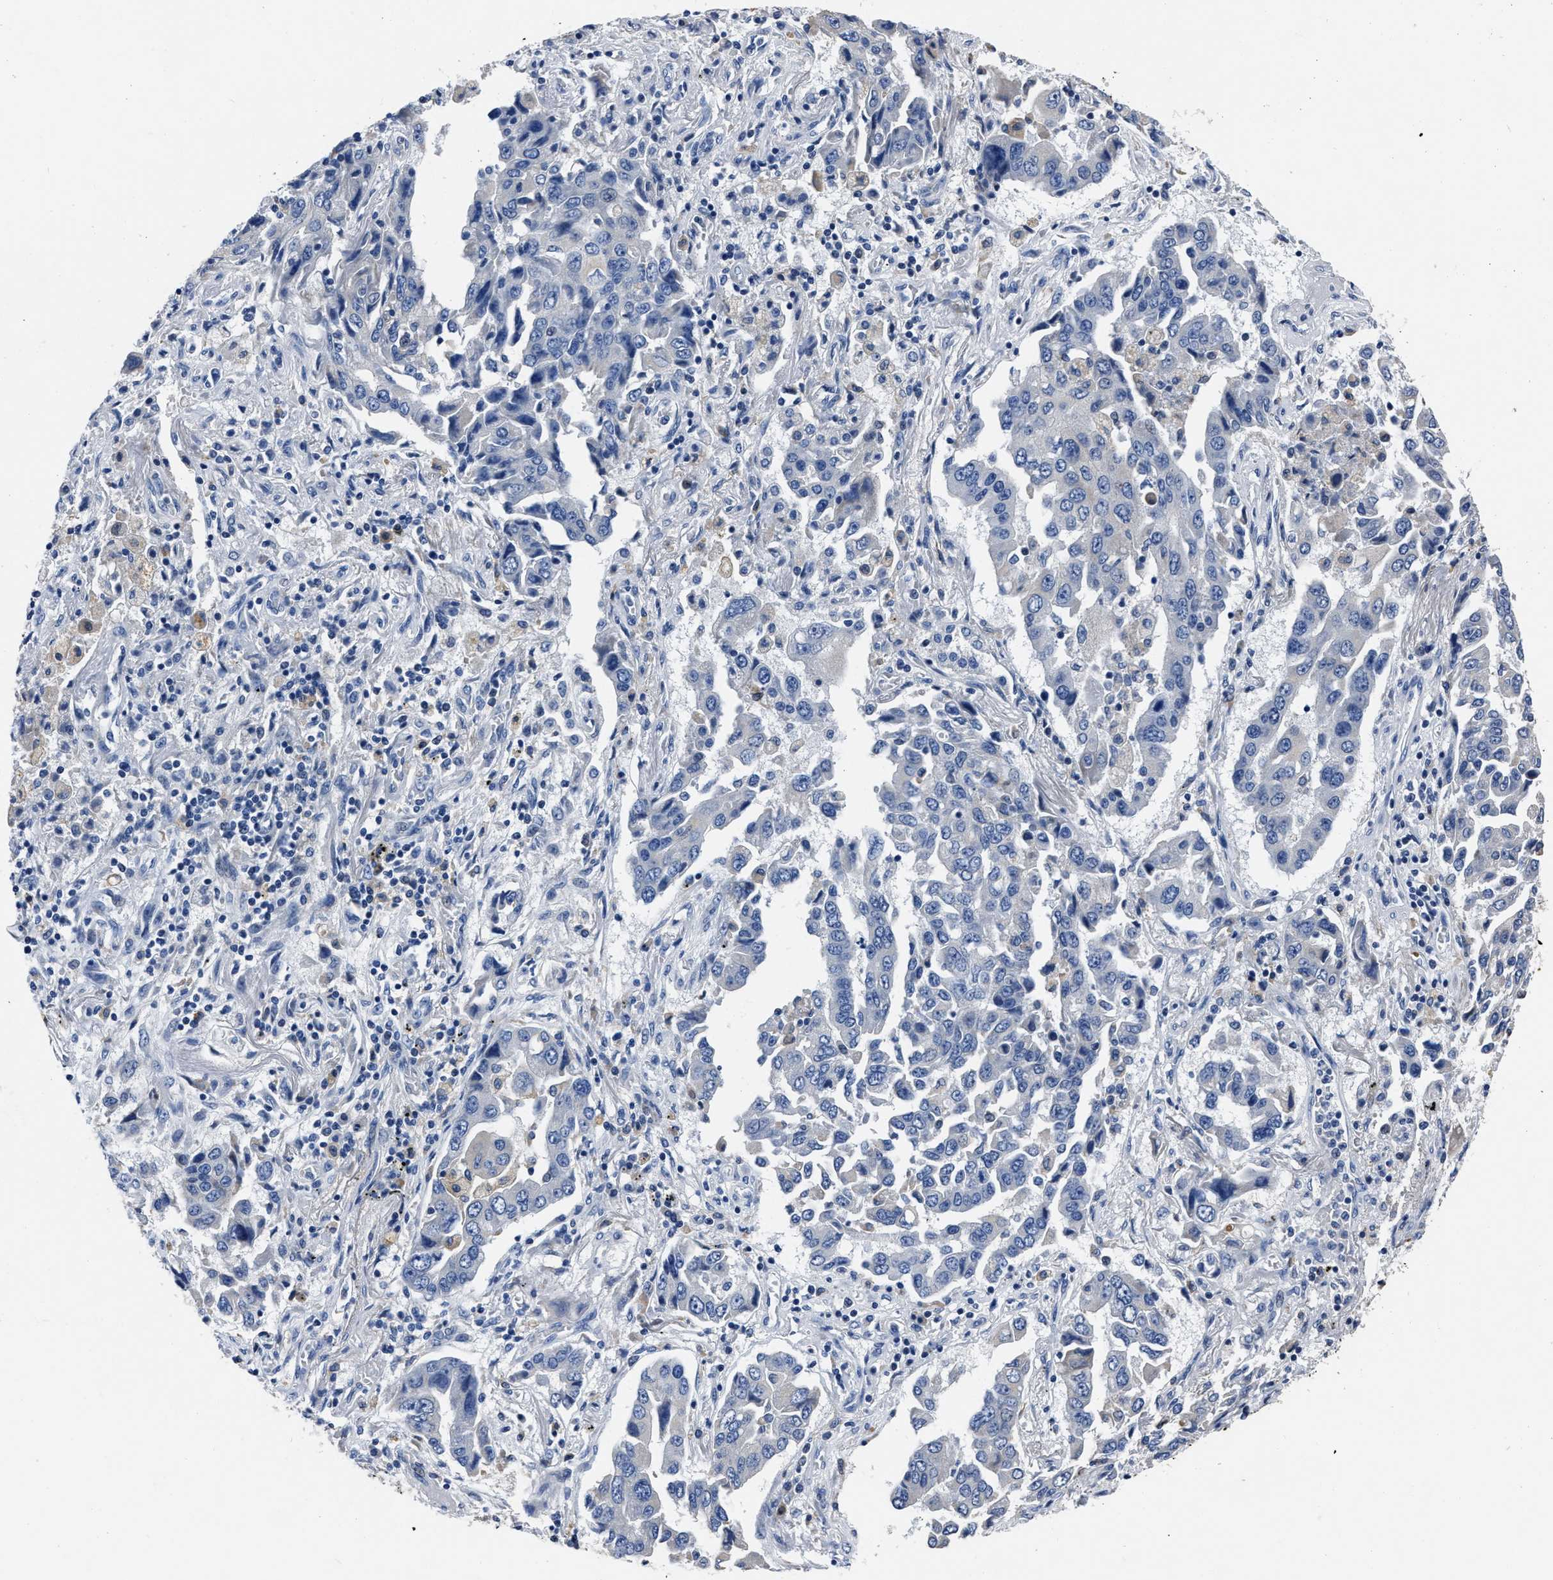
{"staining": {"intensity": "negative", "quantity": "none", "location": "none"}, "tissue": "lung cancer", "cell_type": "Tumor cells", "image_type": "cancer", "snomed": [{"axis": "morphology", "description": "Adenocarcinoma, NOS"}, {"axis": "topography", "description": "Lung"}], "caption": "Histopathology image shows no protein positivity in tumor cells of lung cancer (adenocarcinoma) tissue.", "gene": "MOV10L1", "patient": {"sex": "female", "age": 65}}